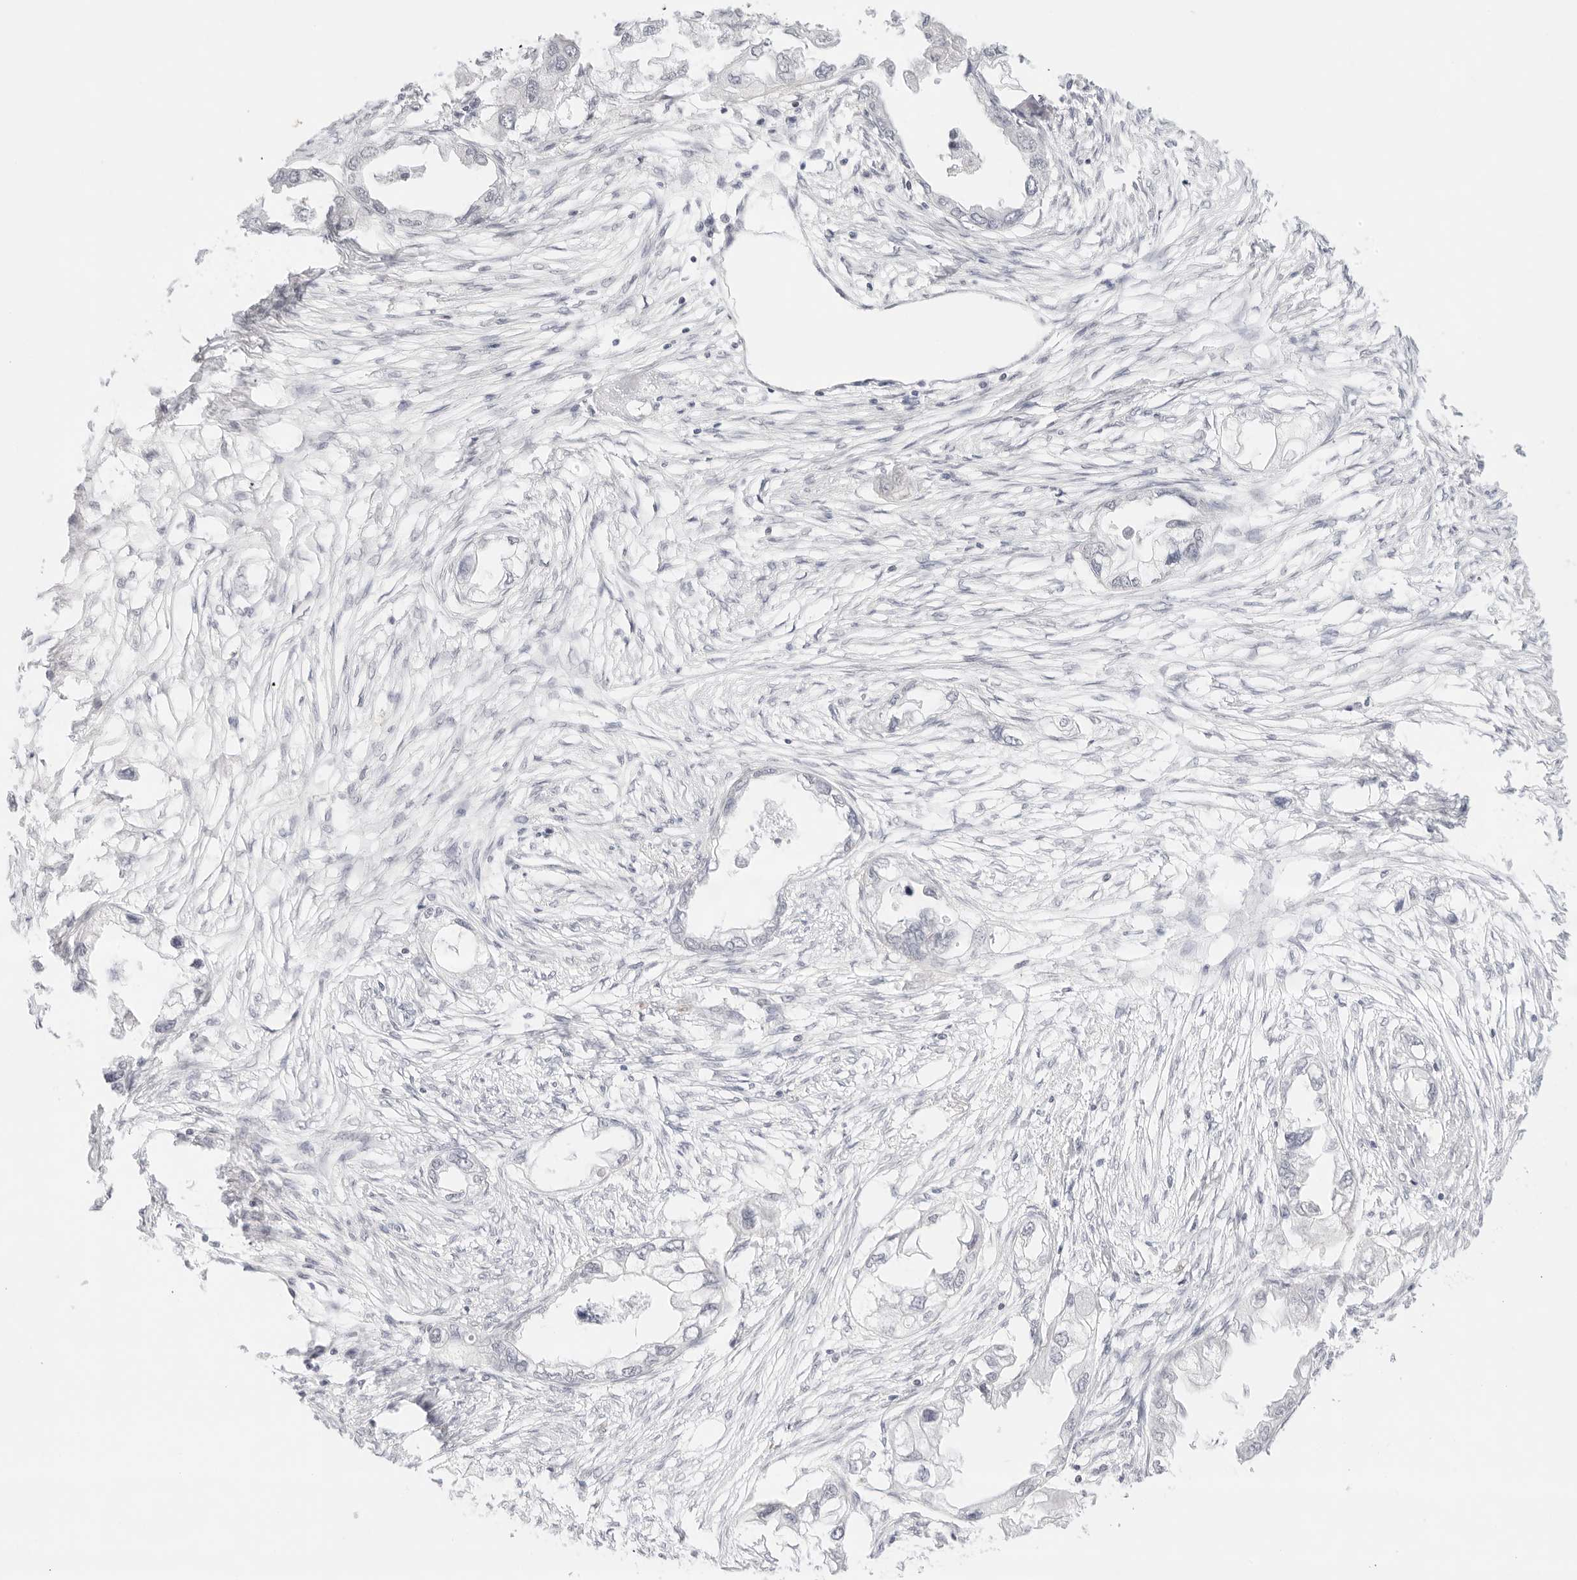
{"staining": {"intensity": "negative", "quantity": "none", "location": "none"}, "tissue": "endometrial cancer", "cell_type": "Tumor cells", "image_type": "cancer", "snomed": [{"axis": "morphology", "description": "Adenocarcinoma, NOS"}, {"axis": "morphology", "description": "Adenocarcinoma, metastatic, NOS"}, {"axis": "topography", "description": "Adipose tissue"}, {"axis": "topography", "description": "Endometrium"}], "caption": "DAB (3,3'-diaminobenzidine) immunohistochemical staining of endometrial metastatic adenocarcinoma displays no significant positivity in tumor cells.", "gene": "GNAS", "patient": {"sex": "female", "age": 67}}